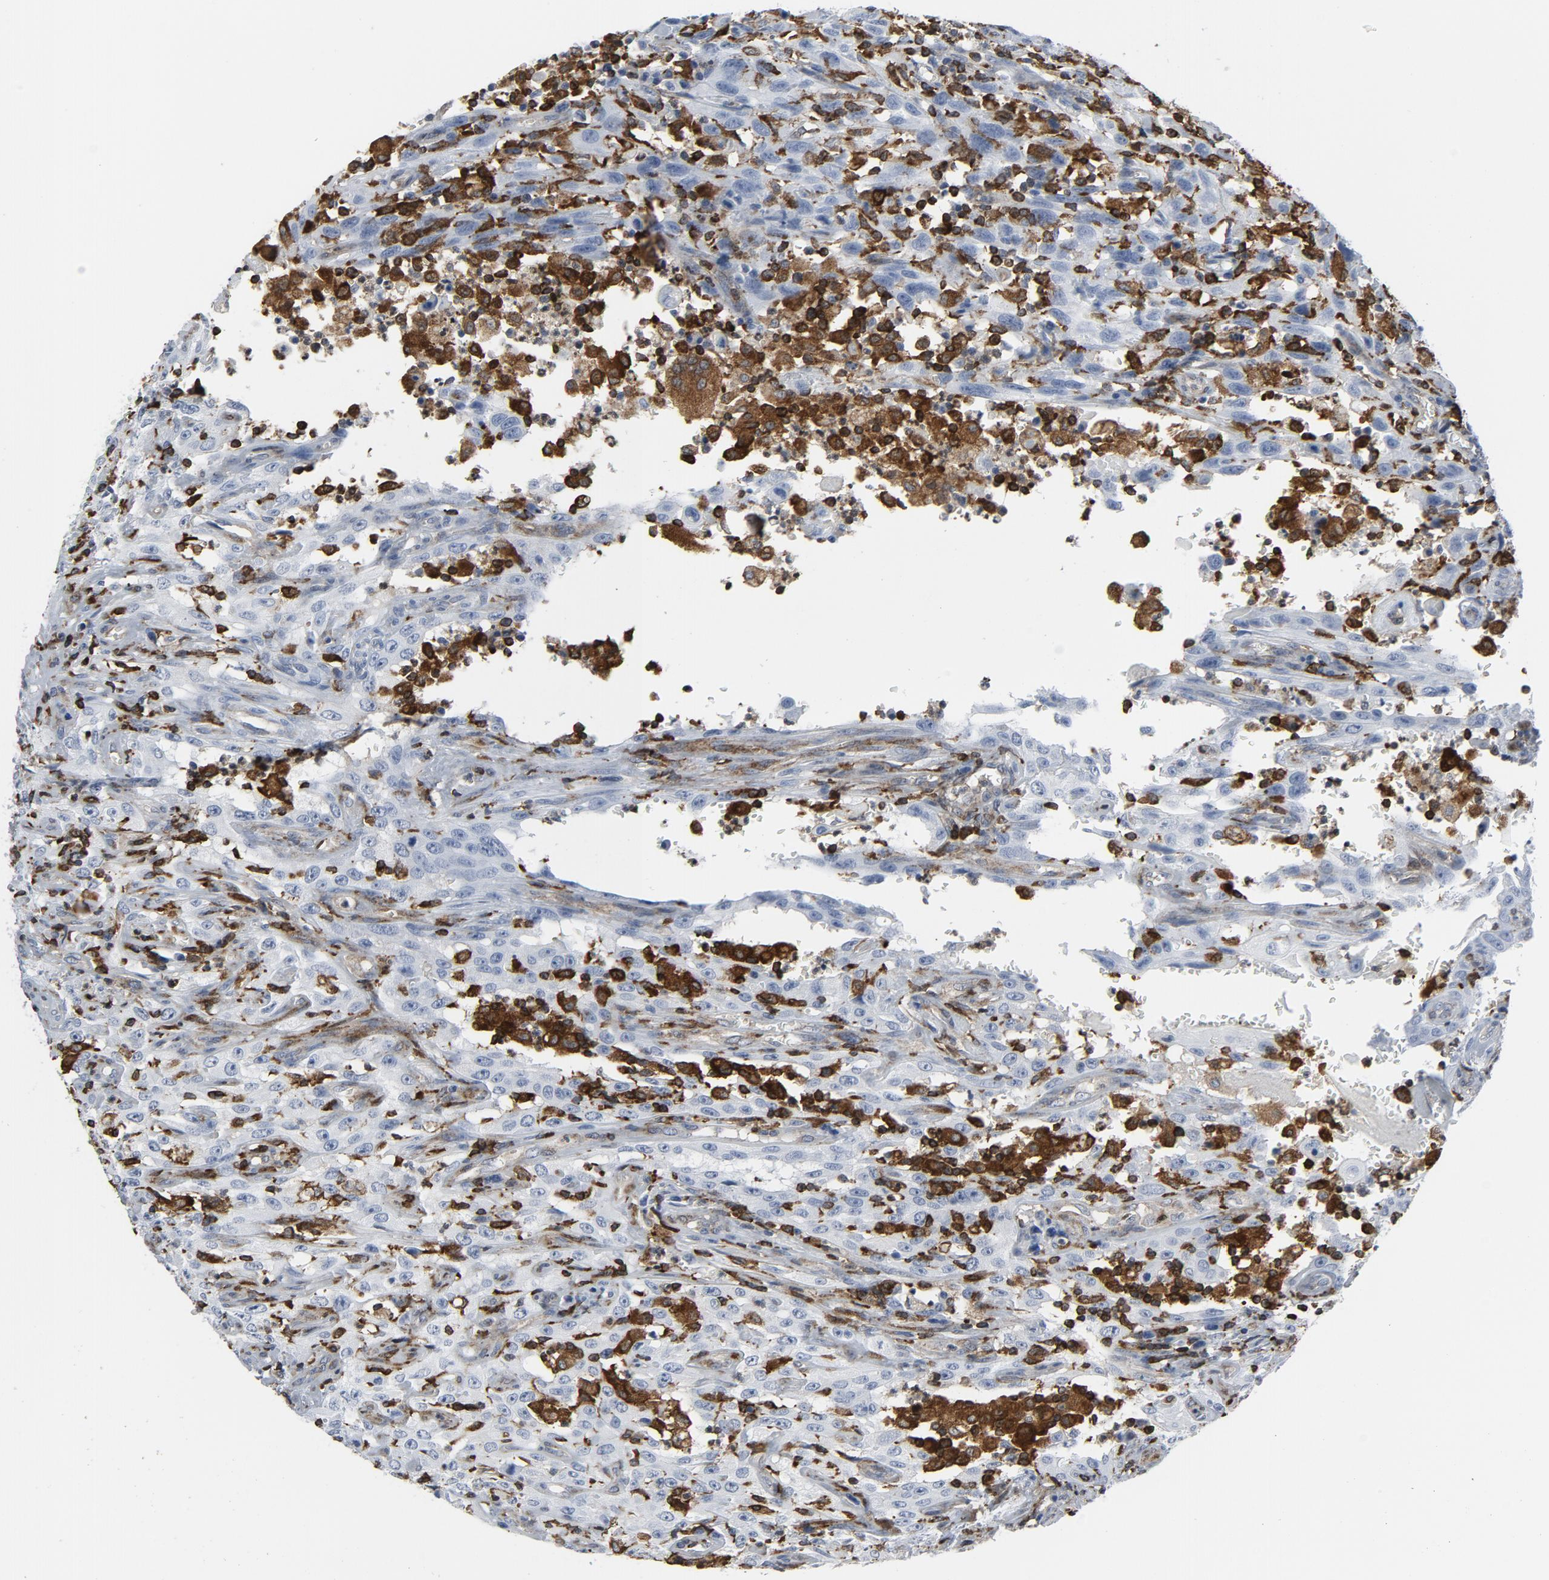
{"staining": {"intensity": "negative", "quantity": "none", "location": "none"}, "tissue": "head and neck cancer", "cell_type": "Tumor cells", "image_type": "cancer", "snomed": [{"axis": "morphology", "description": "Squamous cell carcinoma, NOS"}, {"axis": "topography", "description": "Oral tissue"}, {"axis": "topography", "description": "Head-Neck"}], "caption": "Immunohistochemistry (IHC) of head and neck squamous cell carcinoma displays no staining in tumor cells.", "gene": "LCP2", "patient": {"sex": "female", "age": 76}}